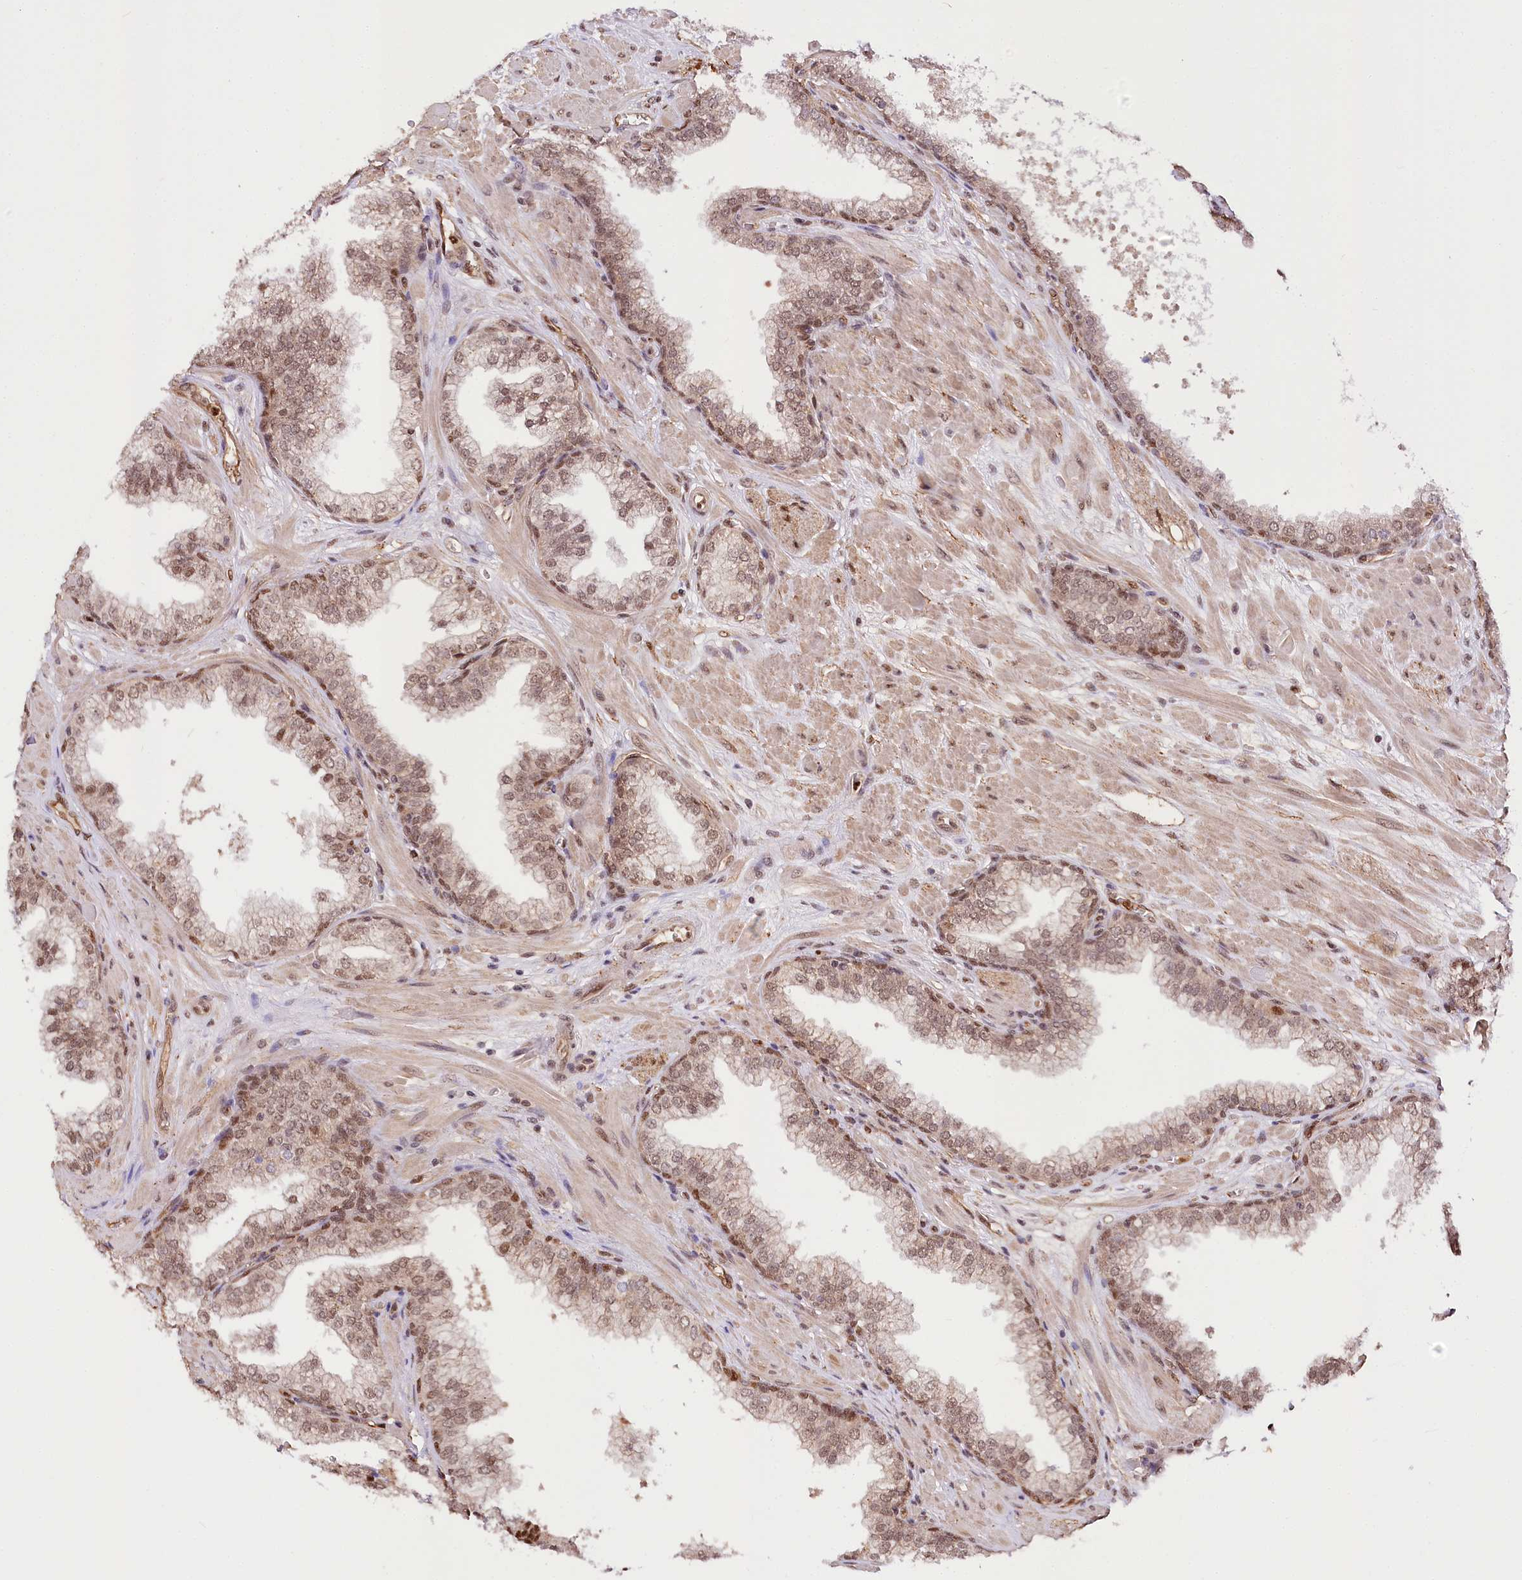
{"staining": {"intensity": "moderate", "quantity": ">75%", "location": "nuclear"}, "tissue": "prostate", "cell_type": "Glandular cells", "image_type": "normal", "snomed": [{"axis": "morphology", "description": "Normal tissue, NOS"}, {"axis": "topography", "description": "Prostate"}], "caption": "DAB immunohistochemical staining of benign prostate demonstrates moderate nuclear protein staining in about >75% of glandular cells. Nuclei are stained in blue.", "gene": "GNL3L", "patient": {"sex": "male", "age": 60}}